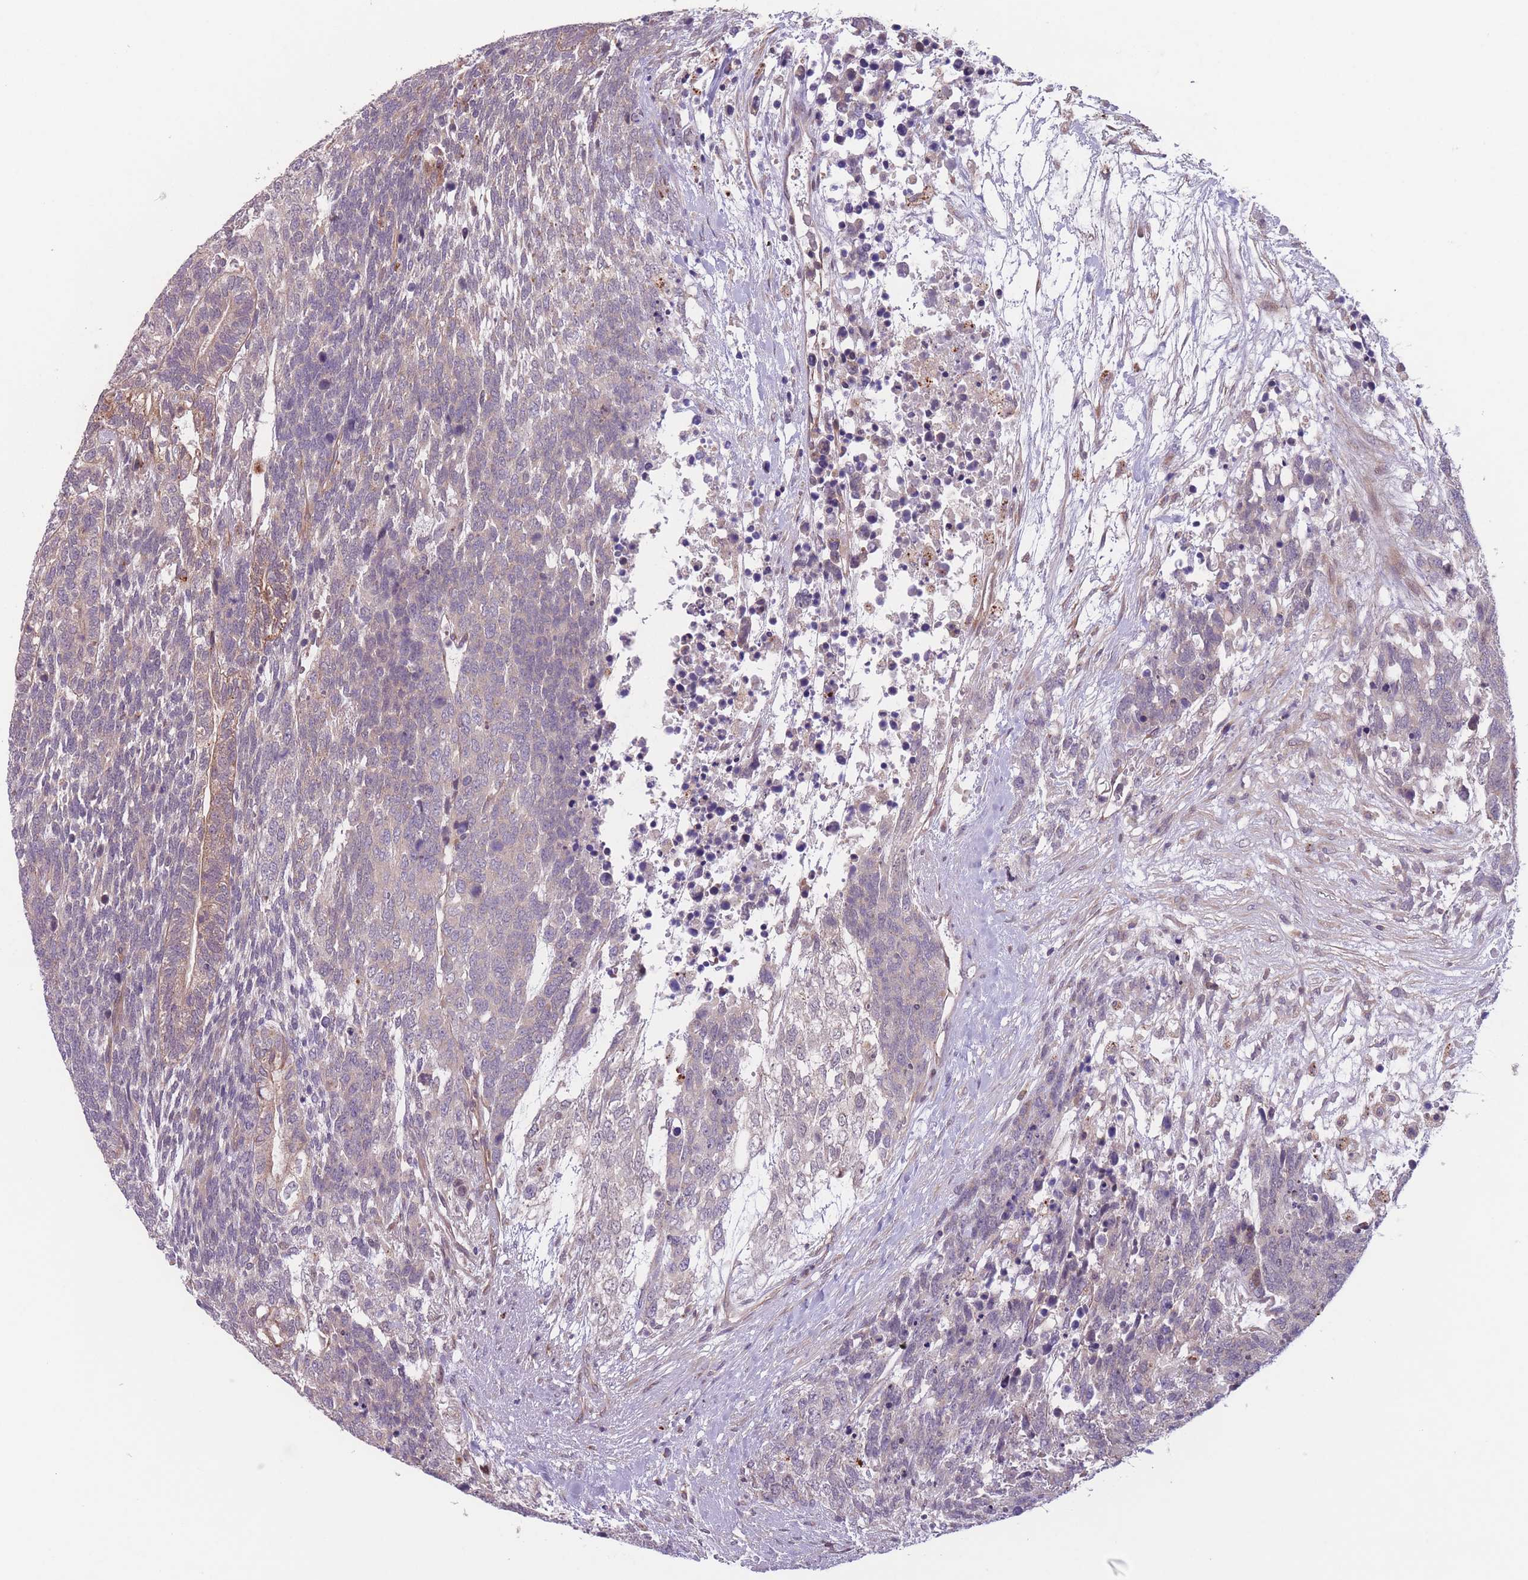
{"staining": {"intensity": "moderate", "quantity": "<25%", "location": "cytoplasmic/membranous"}, "tissue": "testis cancer", "cell_type": "Tumor cells", "image_type": "cancer", "snomed": [{"axis": "morphology", "description": "Carcinoma, Embryonal, NOS"}, {"axis": "topography", "description": "Testis"}], "caption": "Tumor cells show low levels of moderate cytoplasmic/membranous expression in approximately <25% of cells in testis cancer (embryonal carcinoma).", "gene": "ITPKC", "patient": {"sex": "male", "age": 23}}